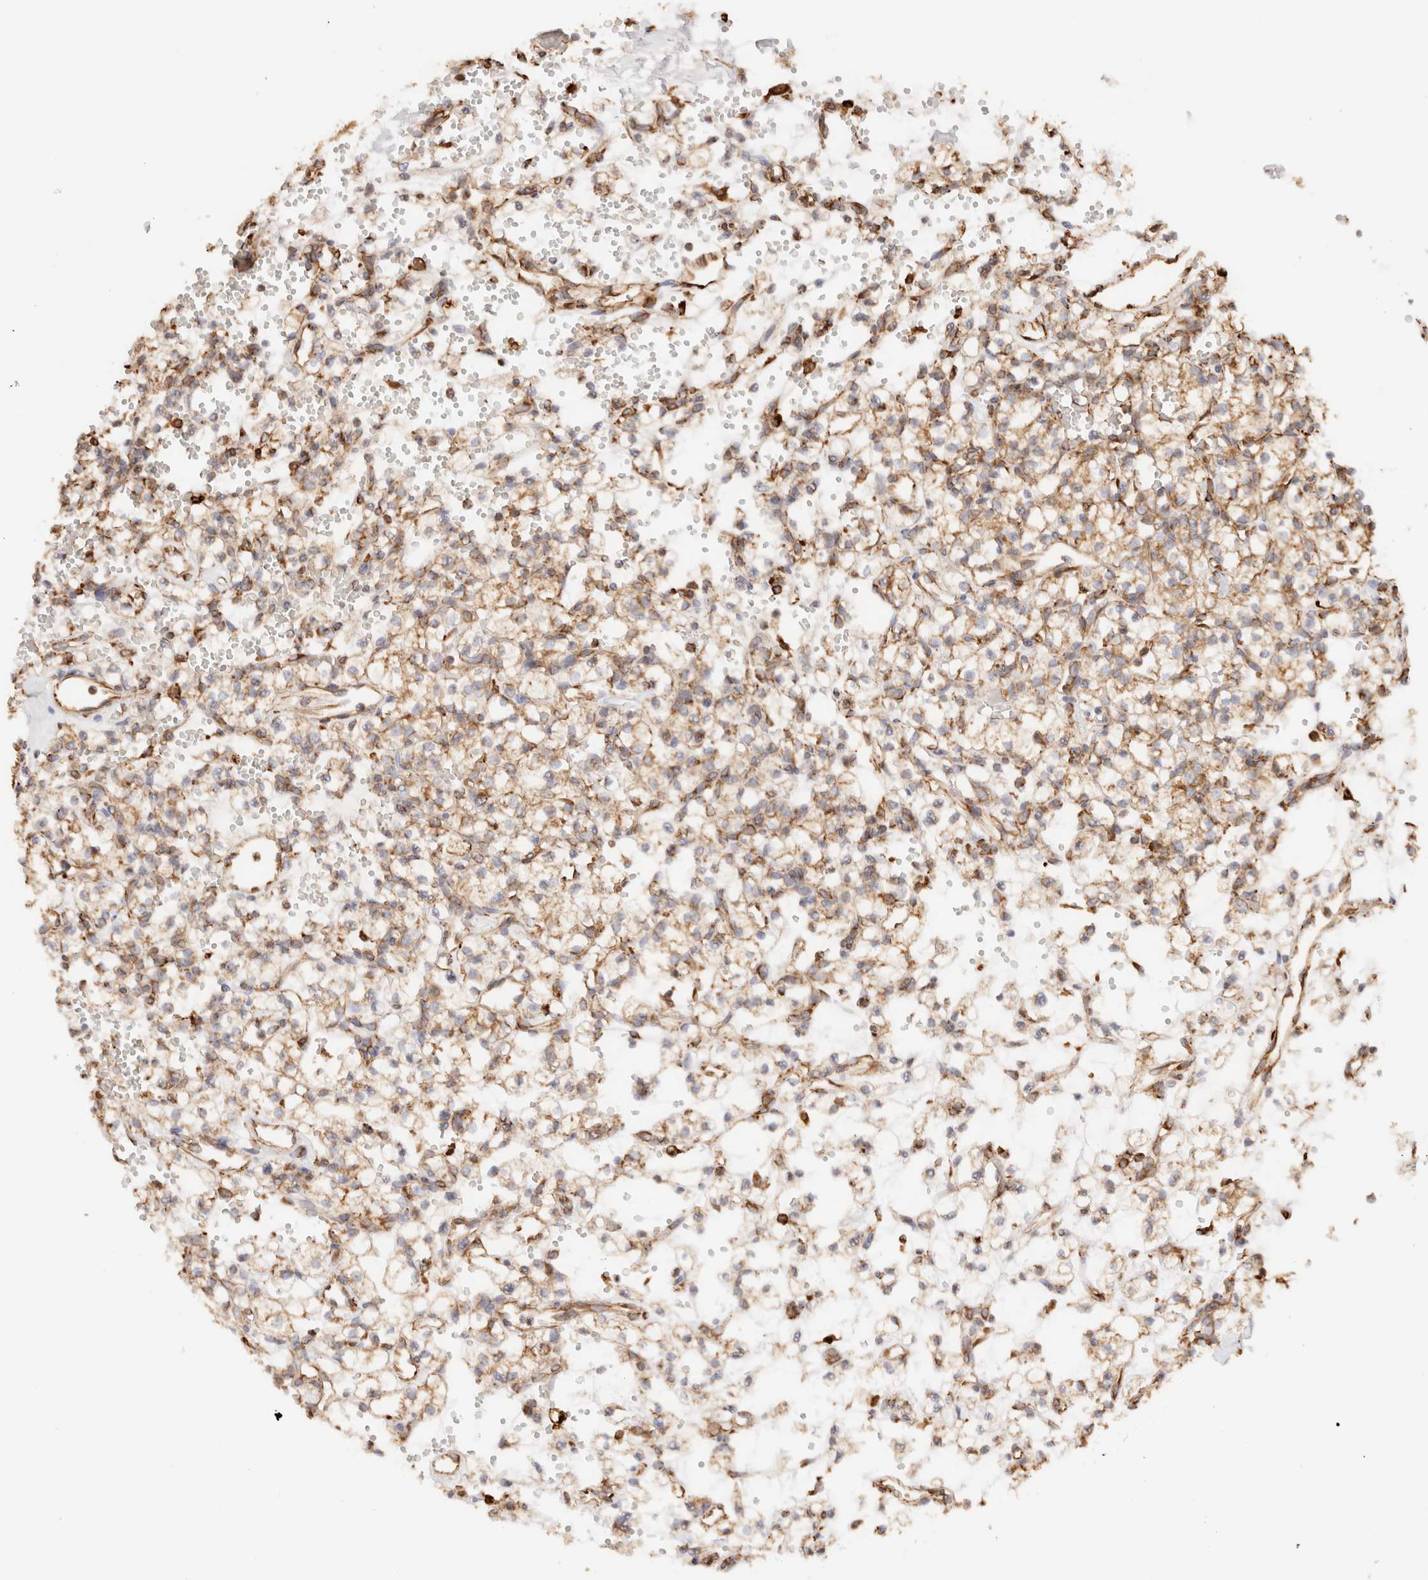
{"staining": {"intensity": "weak", "quantity": ">75%", "location": "cytoplasmic/membranous"}, "tissue": "renal cancer", "cell_type": "Tumor cells", "image_type": "cancer", "snomed": [{"axis": "morphology", "description": "Adenocarcinoma, NOS"}, {"axis": "topography", "description": "Kidney"}], "caption": "A low amount of weak cytoplasmic/membranous staining is seen in approximately >75% of tumor cells in adenocarcinoma (renal) tissue. (Brightfield microscopy of DAB IHC at high magnification).", "gene": "FER", "patient": {"sex": "female", "age": 60}}